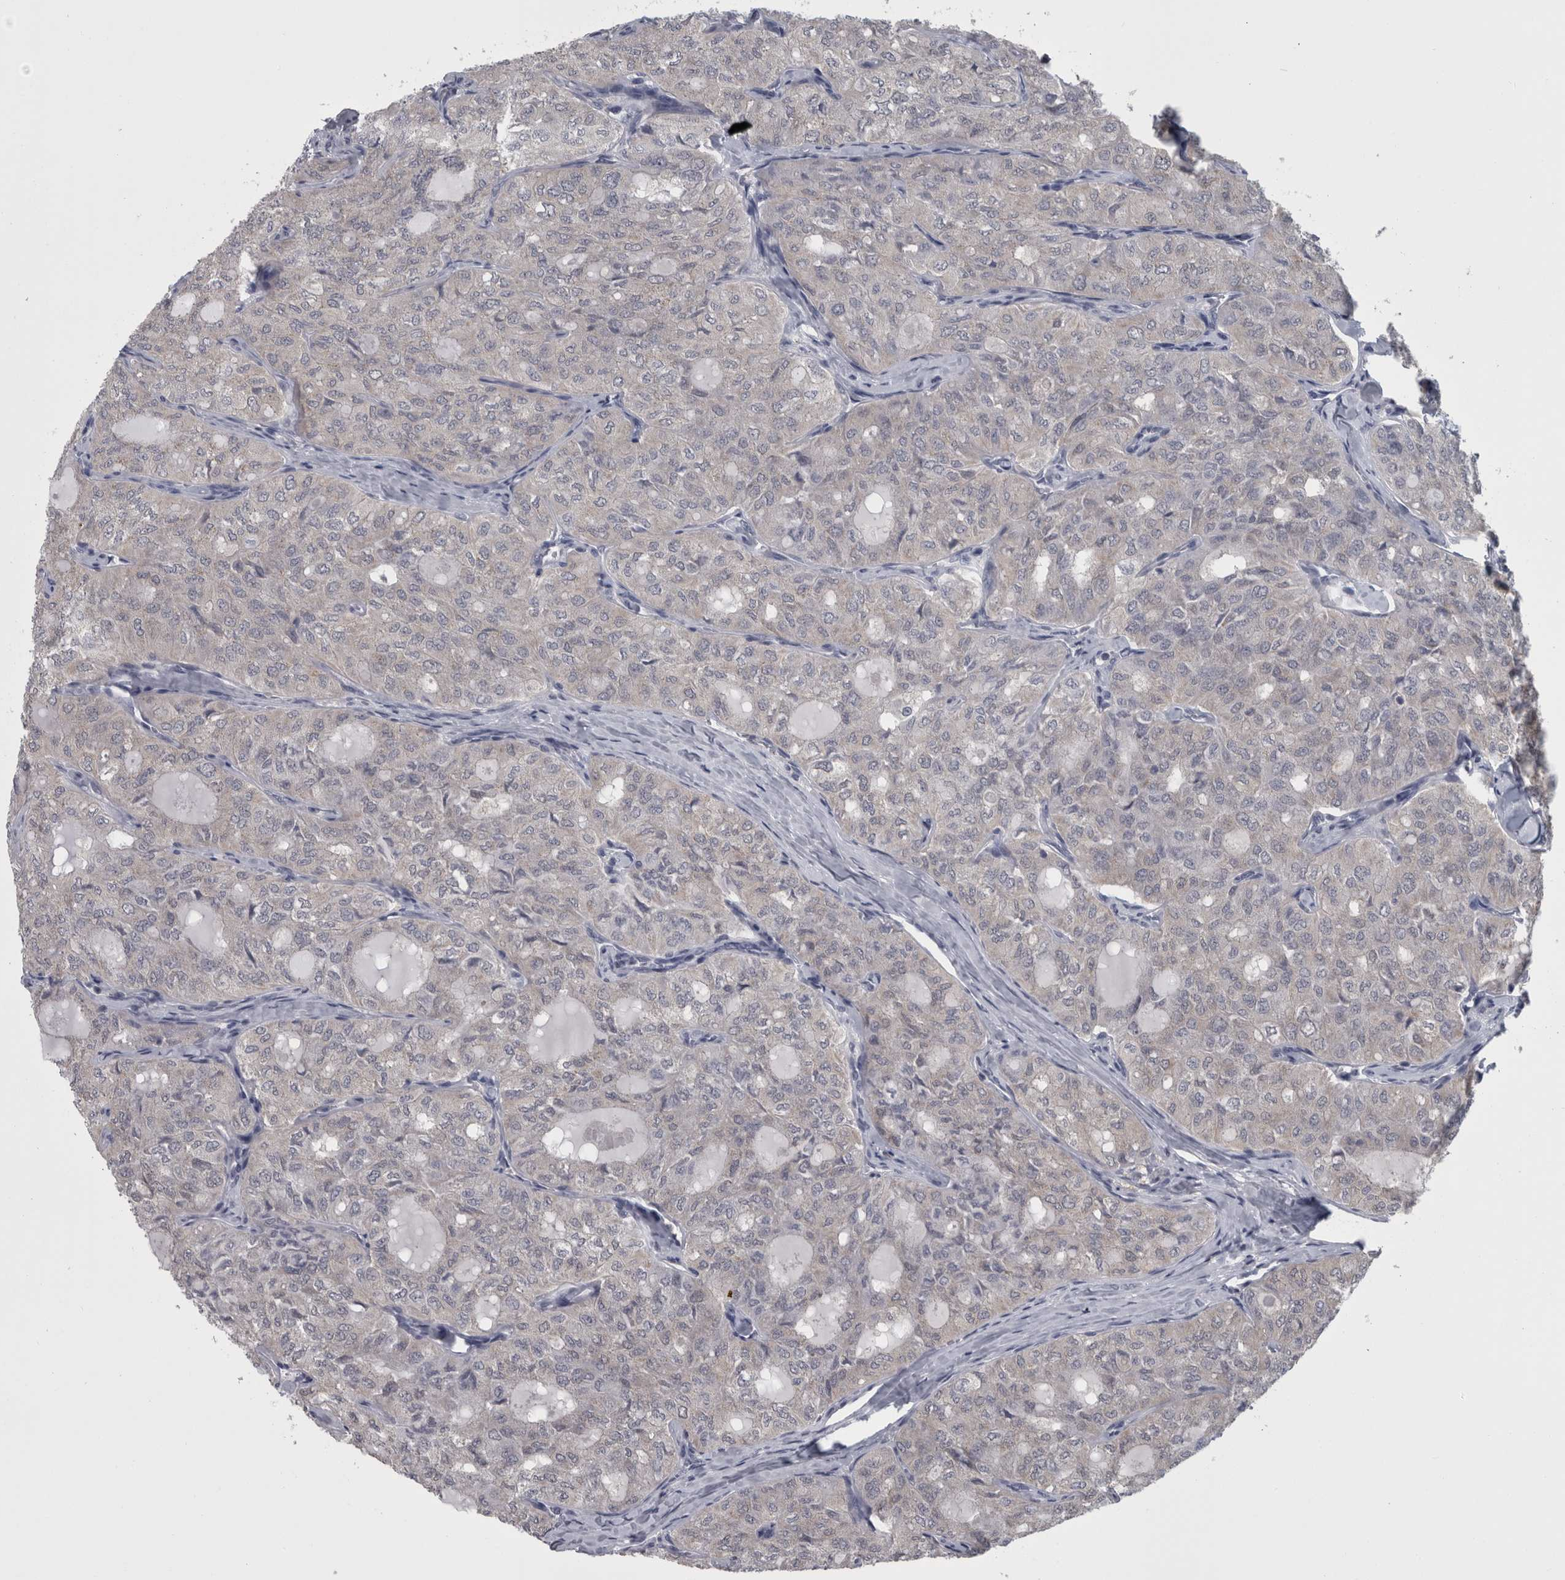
{"staining": {"intensity": "negative", "quantity": "none", "location": "none"}, "tissue": "thyroid cancer", "cell_type": "Tumor cells", "image_type": "cancer", "snomed": [{"axis": "morphology", "description": "Follicular adenoma carcinoma, NOS"}, {"axis": "topography", "description": "Thyroid gland"}], "caption": "Immunohistochemistry of human follicular adenoma carcinoma (thyroid) exhibits no staining in tumor cells.", "gene": "APRT", "patient": {"sex": "male", "age": 75}}